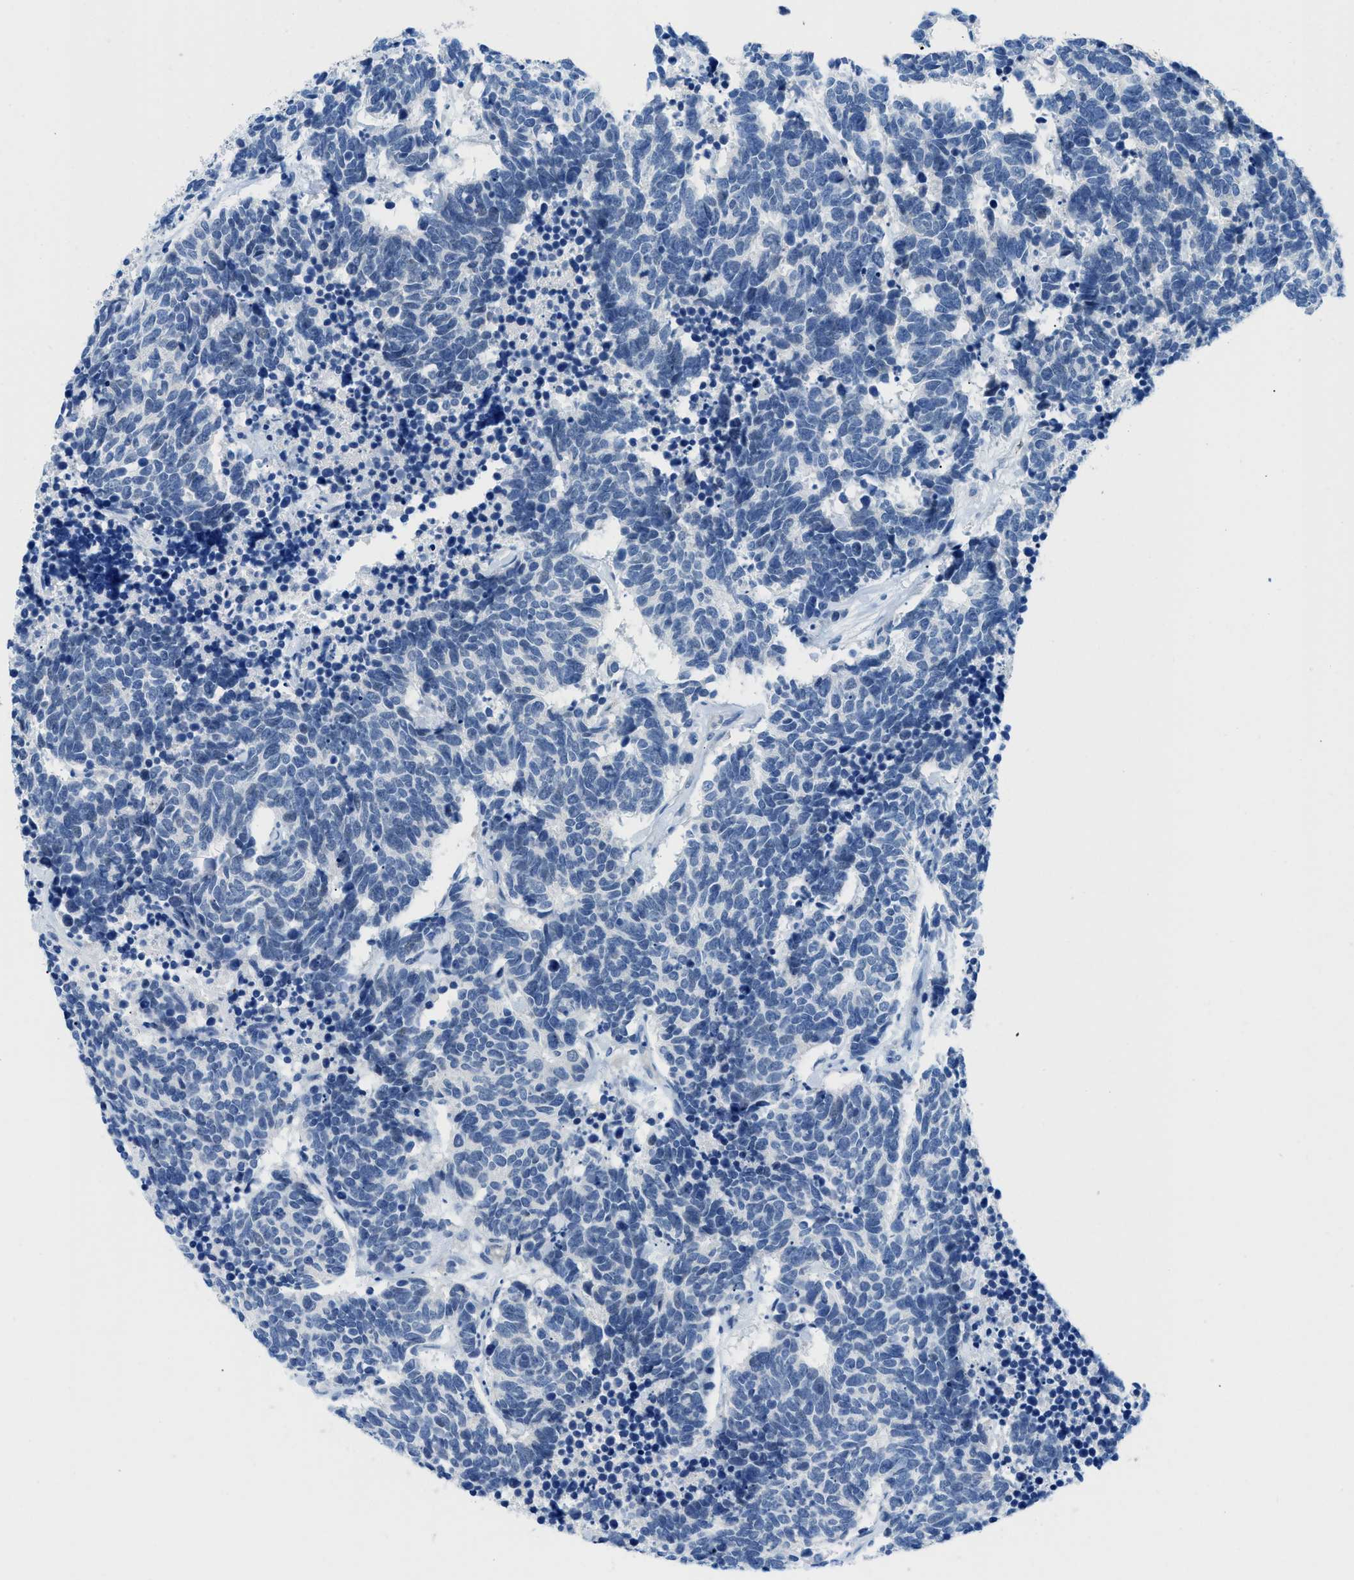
{"staining": {"intensity": "negative", "quantity": "none", "location": "none"}, "tissue": "carcinoid", "cell_type": "Tumor cells", "image_type": "cancer", "snomed": [{"axis": "morphology", "description": "Carcinoma, NOS"}, {"axis": "morphology", "description": "Carcinoid, malignant, NOS"}, {"axis": "topography", "description": "Urinary bladder"}], "caption": "DAB (3,3'-diaminobenzidine) immunohistochemical staining of carcinoid exhibits no significant positivity in tumor cells.", "gene": "MBL2", "patient": {"sex": "male", "age": 57}}